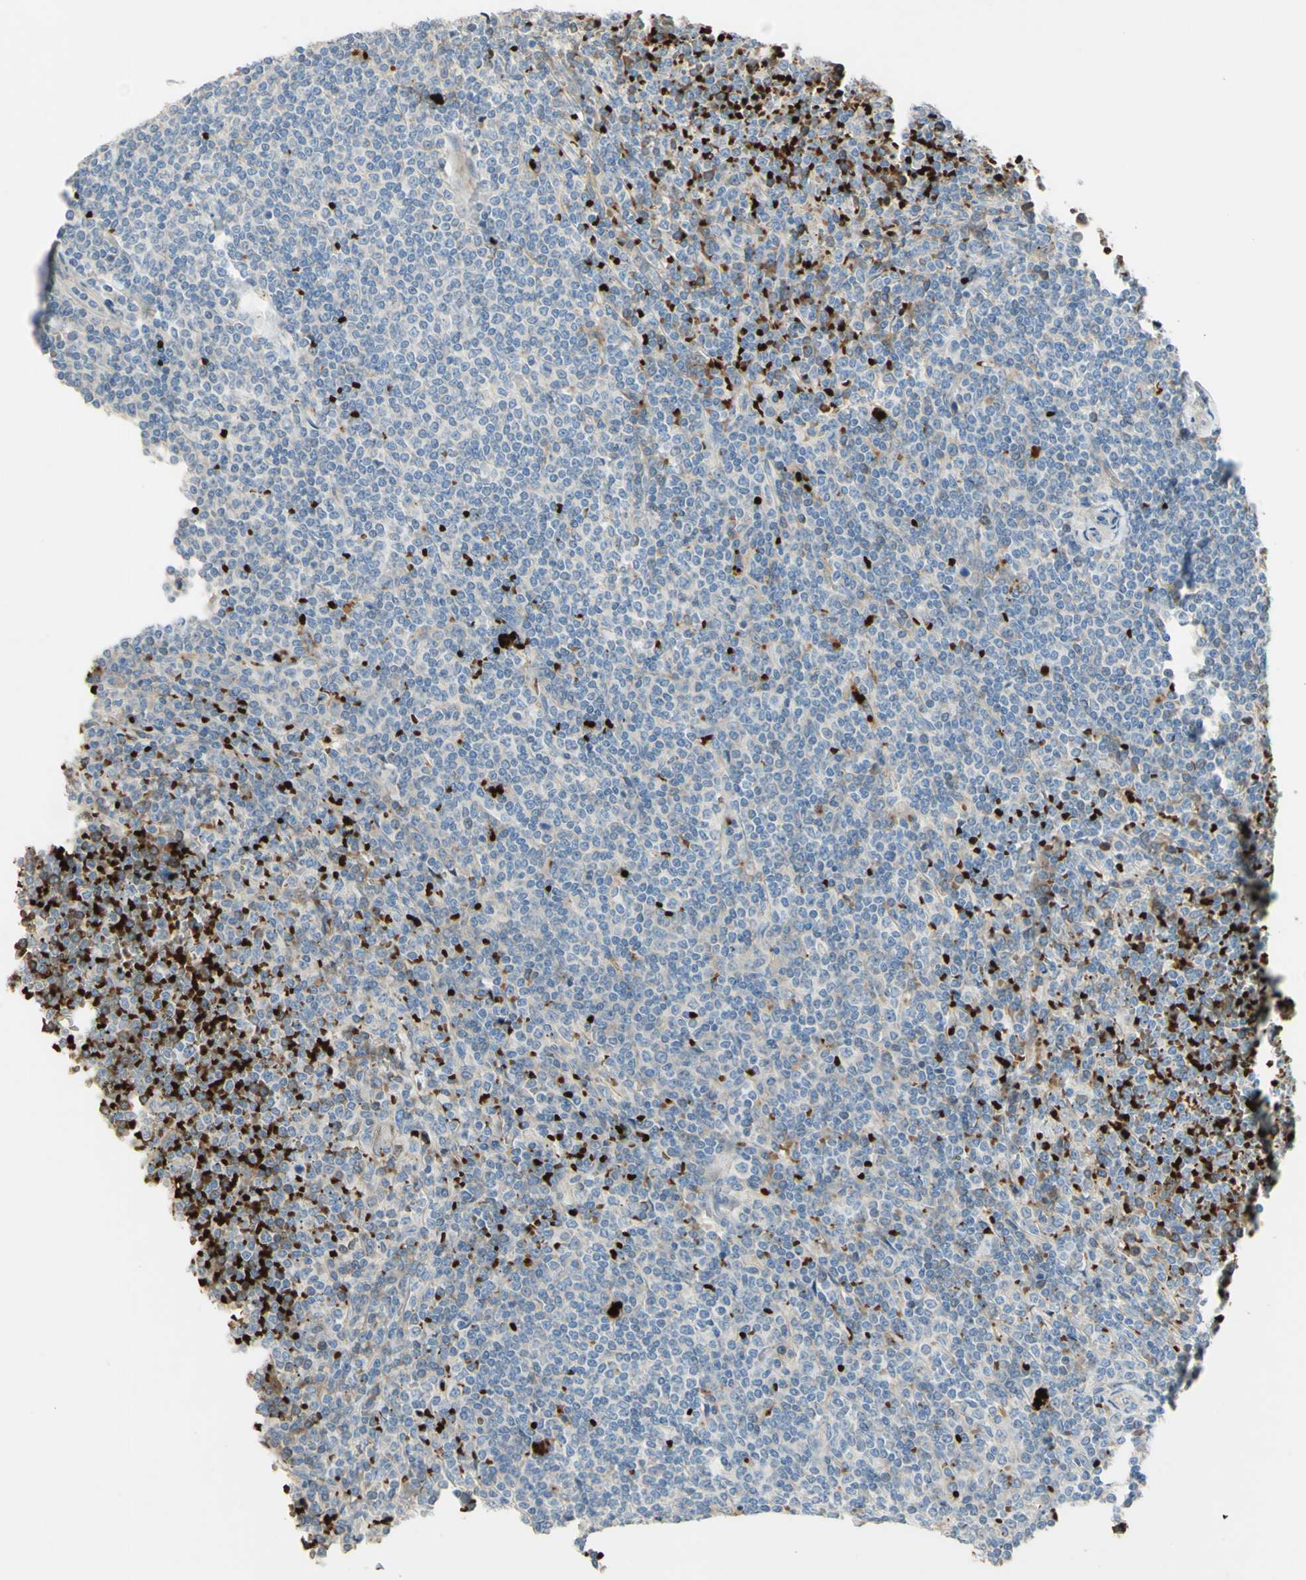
{"staining": {"intensity": "weak", "quantity": "<25%", "location": "cytoplasmic/membranous,nuclear"}, "tissue": "lymphoma", "cell_type": "Tumor cells", "image_type": "cancer", "snomed": [{"axis": "morphology", "description": "Malignant lymphoma, non-Hodgkin's type, Low grade"}, {"axis": "topography", "description": "Spleen"}], "caption": "IHC micrograph of neoplastic tissue: malignant lymphoma, non-Hodgkin's type (low-grade) stained with DAB (3,3'-diaminobenzidine) displays no significant protein positivity in tumor cells.", "gene": "GAN", "patient": {"sex": "female", "age": 19}}